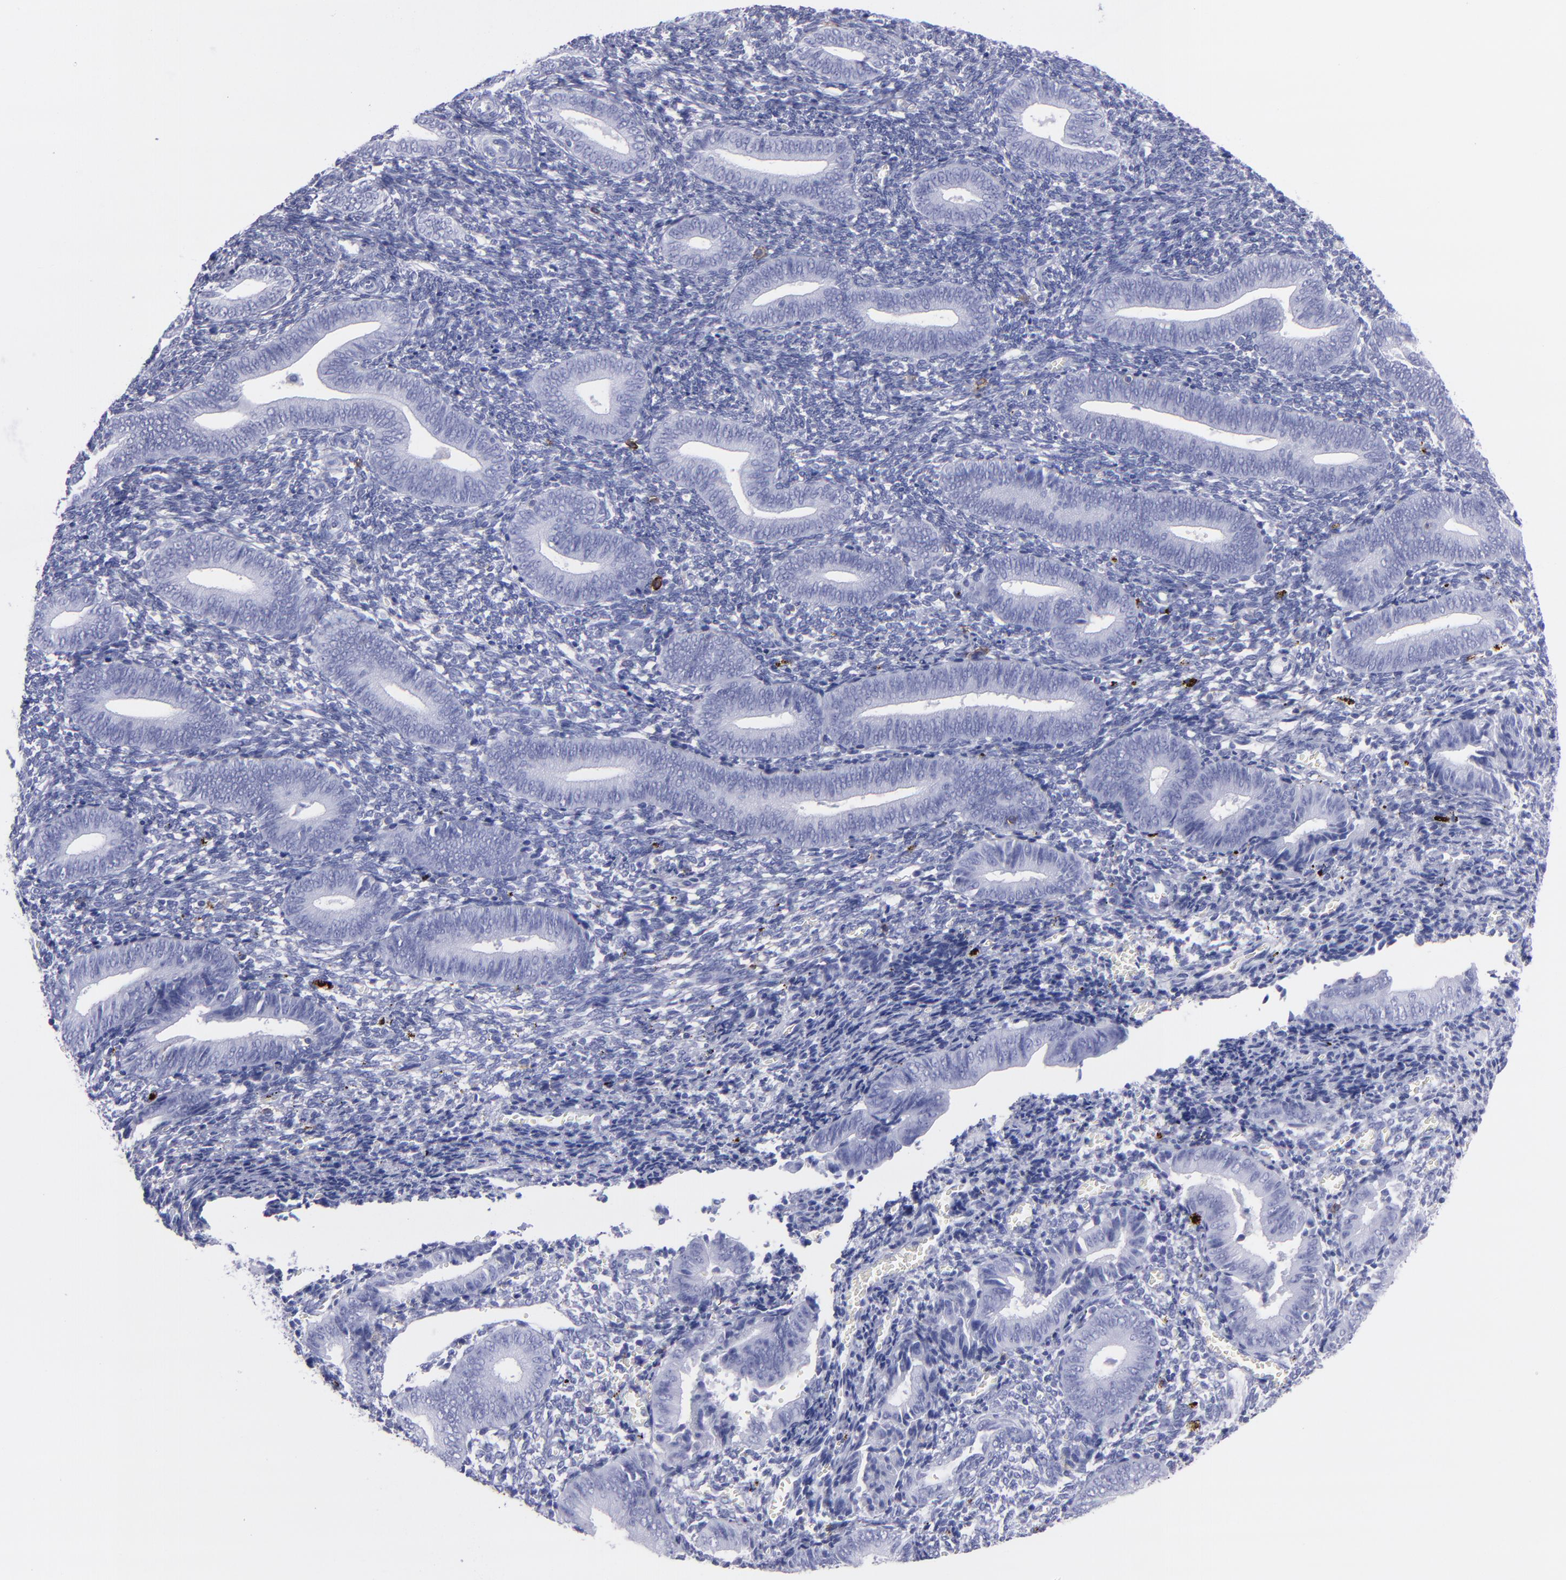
{"staining": {"intensity": "negative", "quantity": "none", "location": "none"}, "tissue": "endometrium", "cell_type": "Cells in endometrial stroma", "image_type": "normal", "snomed": [{"axis": "morphology", "description": "Normal tissue, NOS"}, {"axis": "topography", "description": "Uterus"}, {"axis": "topography", "description": "Endometrium"}], "caption": "Cells in endometrial stroma show no significant expression in normal endometrium.", "gene": "CD38", "patient": {"sex": "female", "age": 33}}